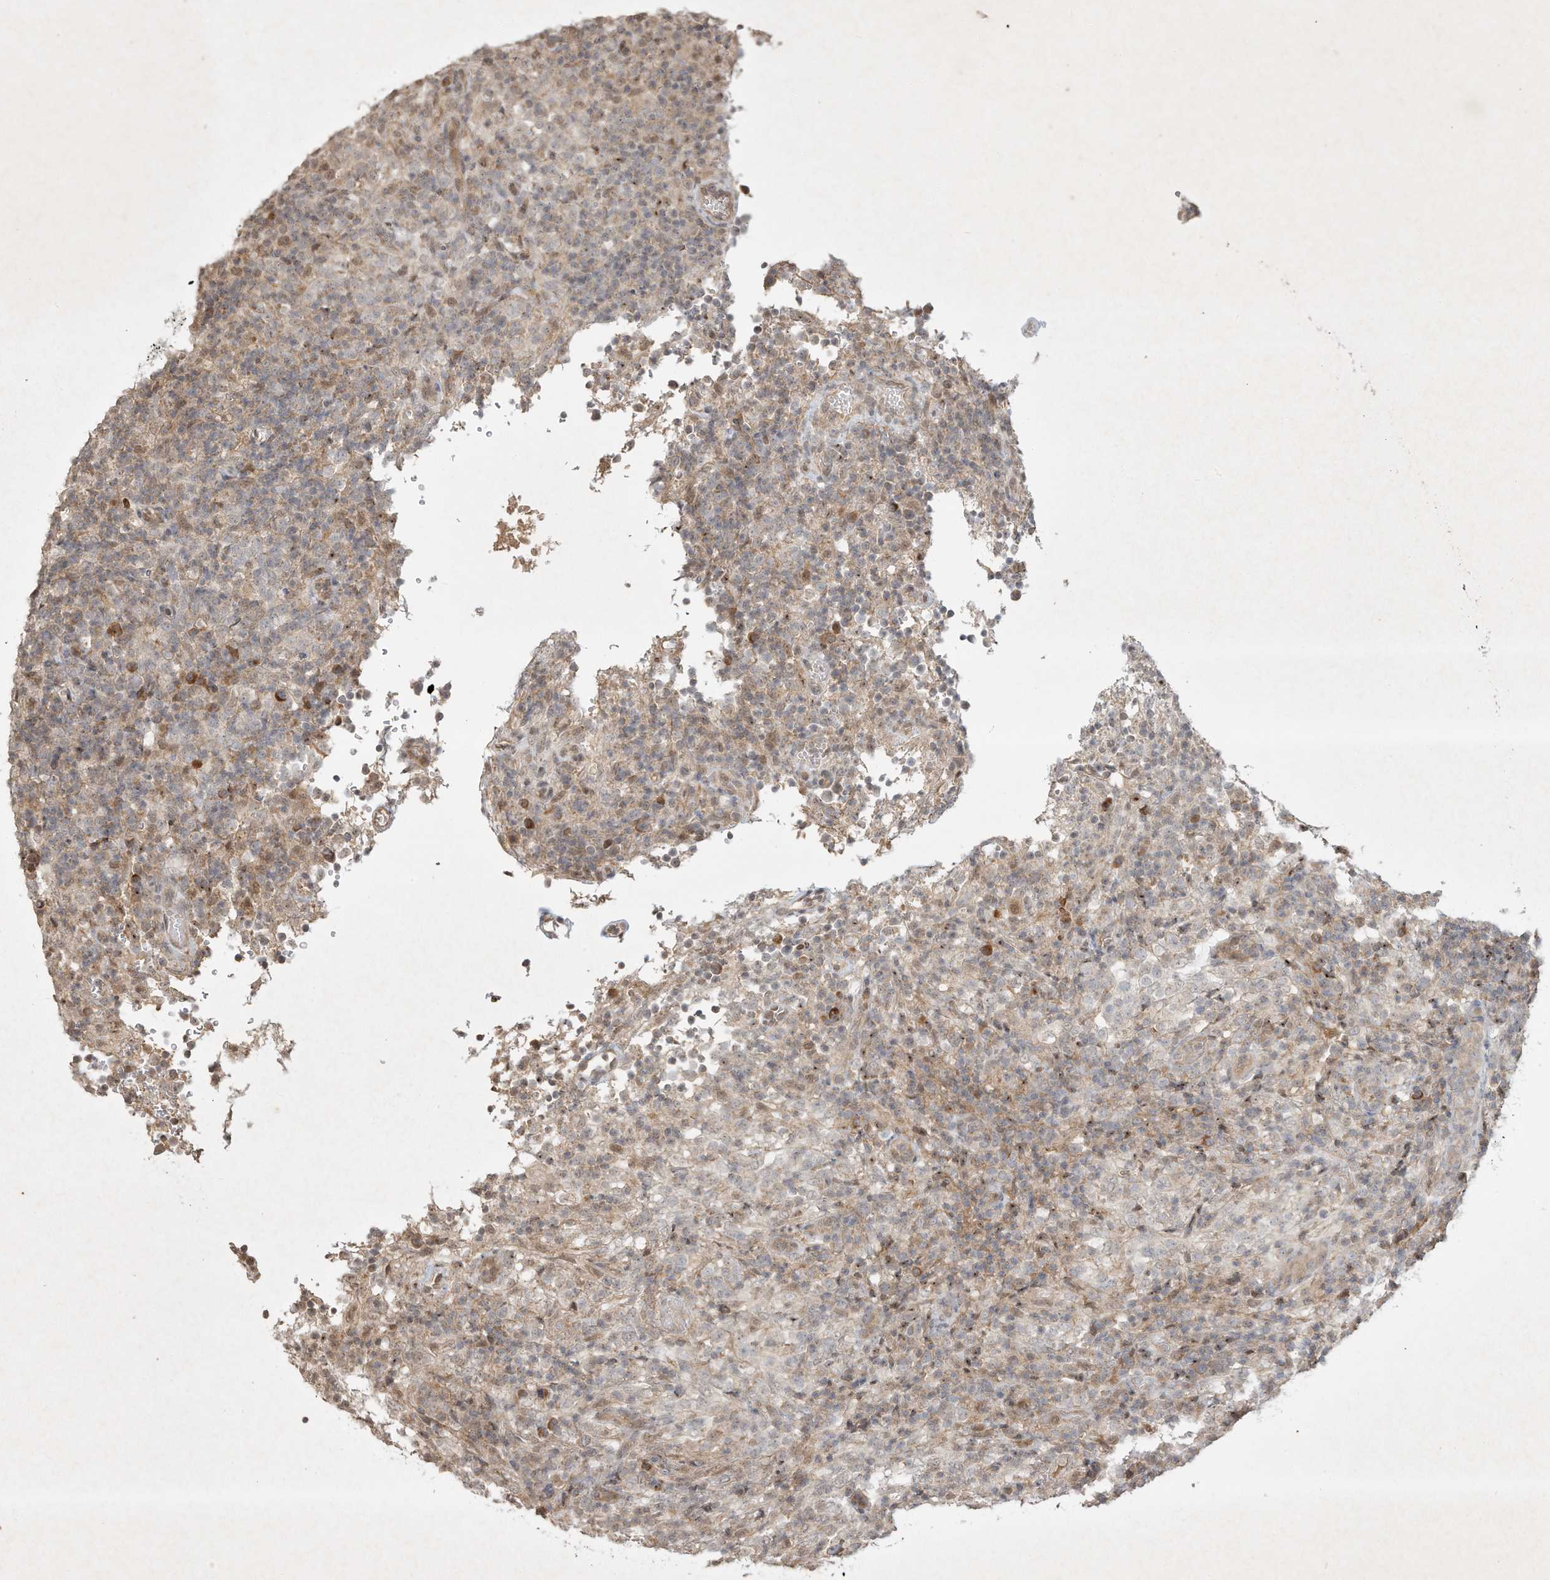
{"staining": {"intensity": "weak", "quantity": "<25%", "location": "cytoplasmic/membranous"}, "tissue": "lymphoma", "cell_type": "Tumor cells", "image_type": "cancer", "snomed": [{"axis": "morphology", "description": "Malignant lymphoma, non-Hodgkin's type, High grade"}, {"axis": "topography", "description": "Lymph node"}], "caption": "IHC histopathology image of lymphoma stained for a protein (brown), which displays no positivity in tumor cells.", "gene": "BTRC", "patient": {"sex": "female", "age": 76}}